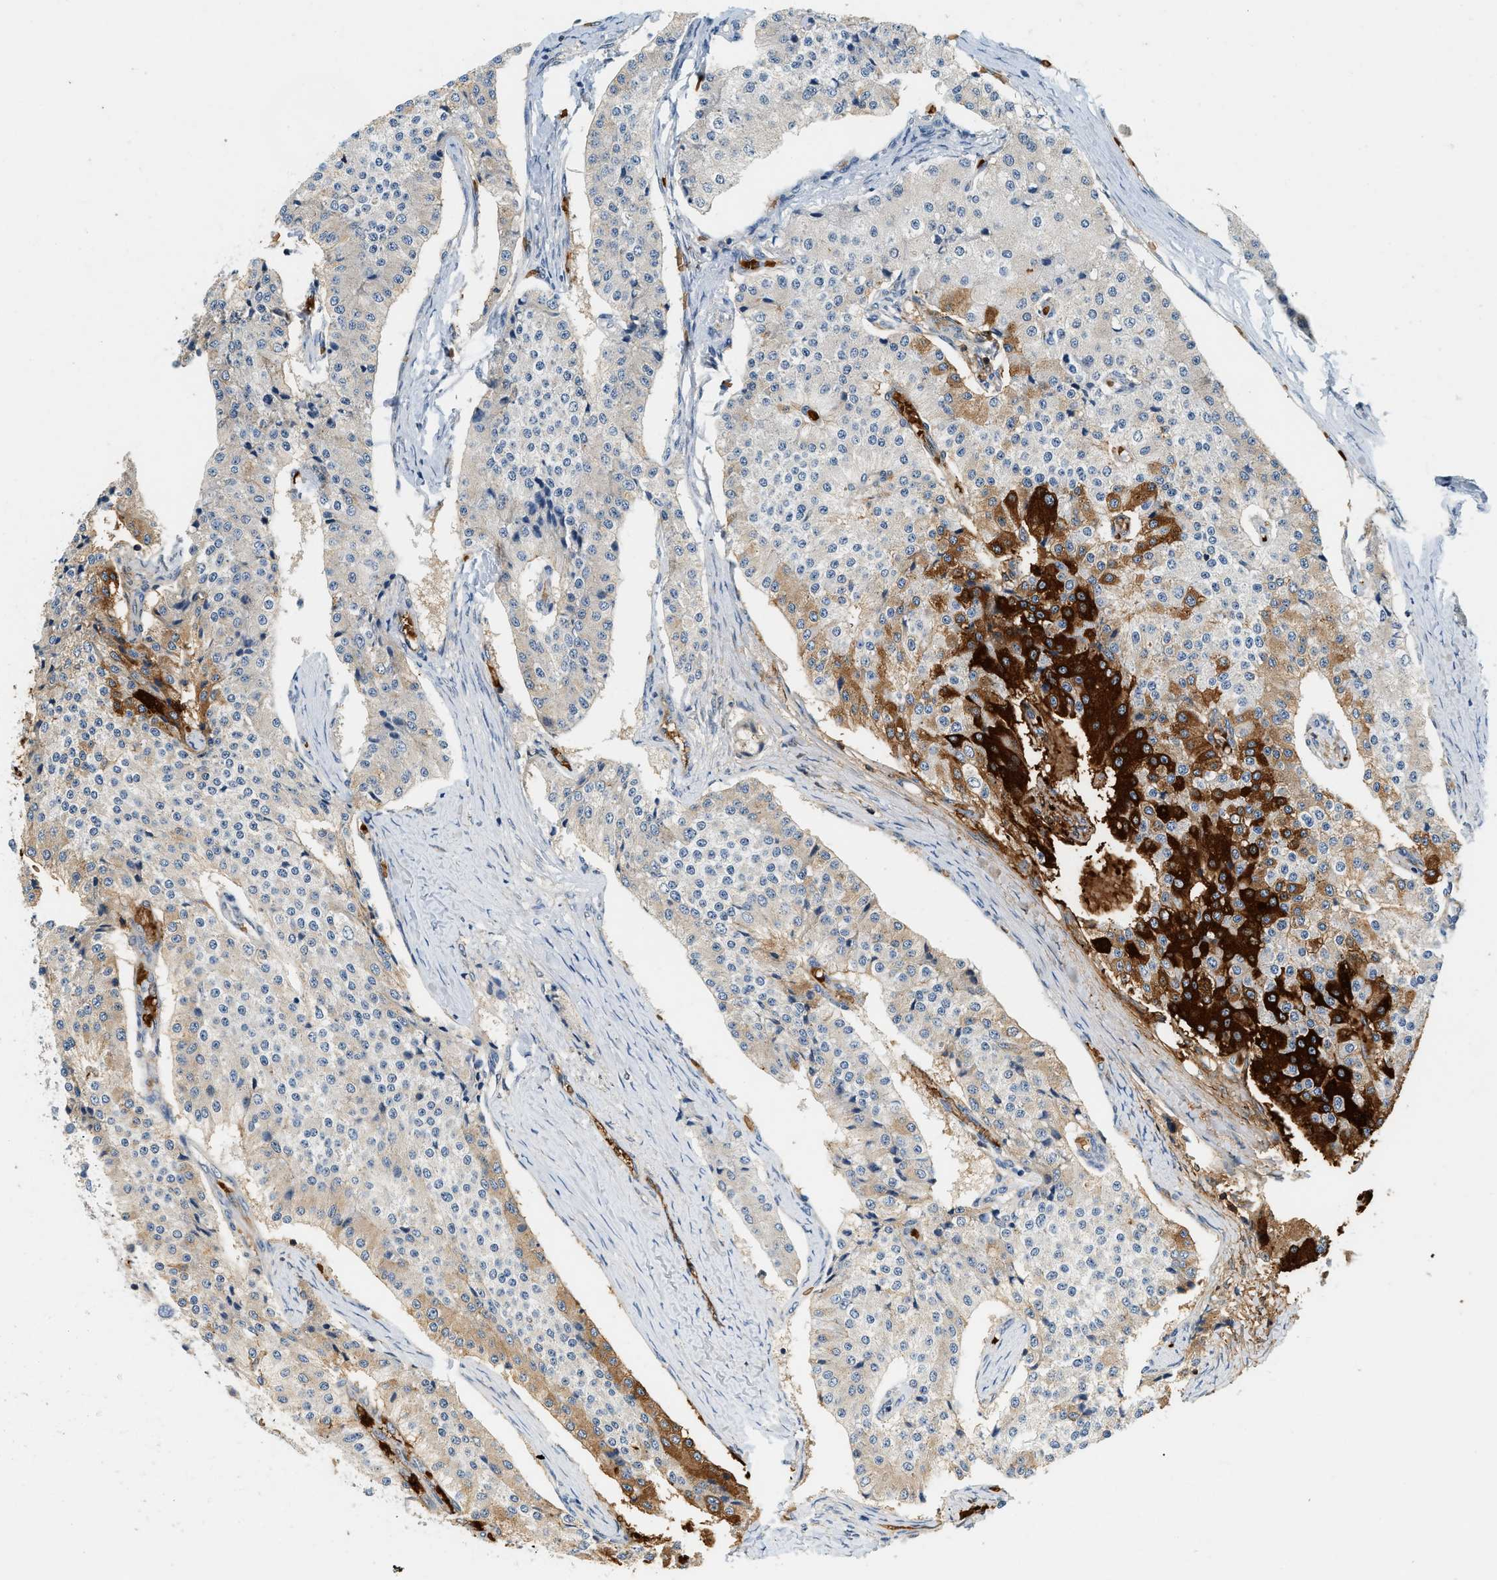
{"staining": {"intensity": "strong", "quantity": "<25%", "location": "cytoplasmic/membranous"}, "tissue": "carcinoid", "cell_type": "Tumor cells", "image_type": "cancer", "snomed": [{"axis": "morphology", "description": "Carcinoid, malignant, NOS"}, {"axis": "topography", "description": "Colon"}], "caption": "This micrograph displays IHC staining of human carcinoid, with medium strong cytoplasmic/membranous staining in approximately <25% of tumor cells.", "gene": "CYTH2", "patient": {"sex": "female", "age": 52}}